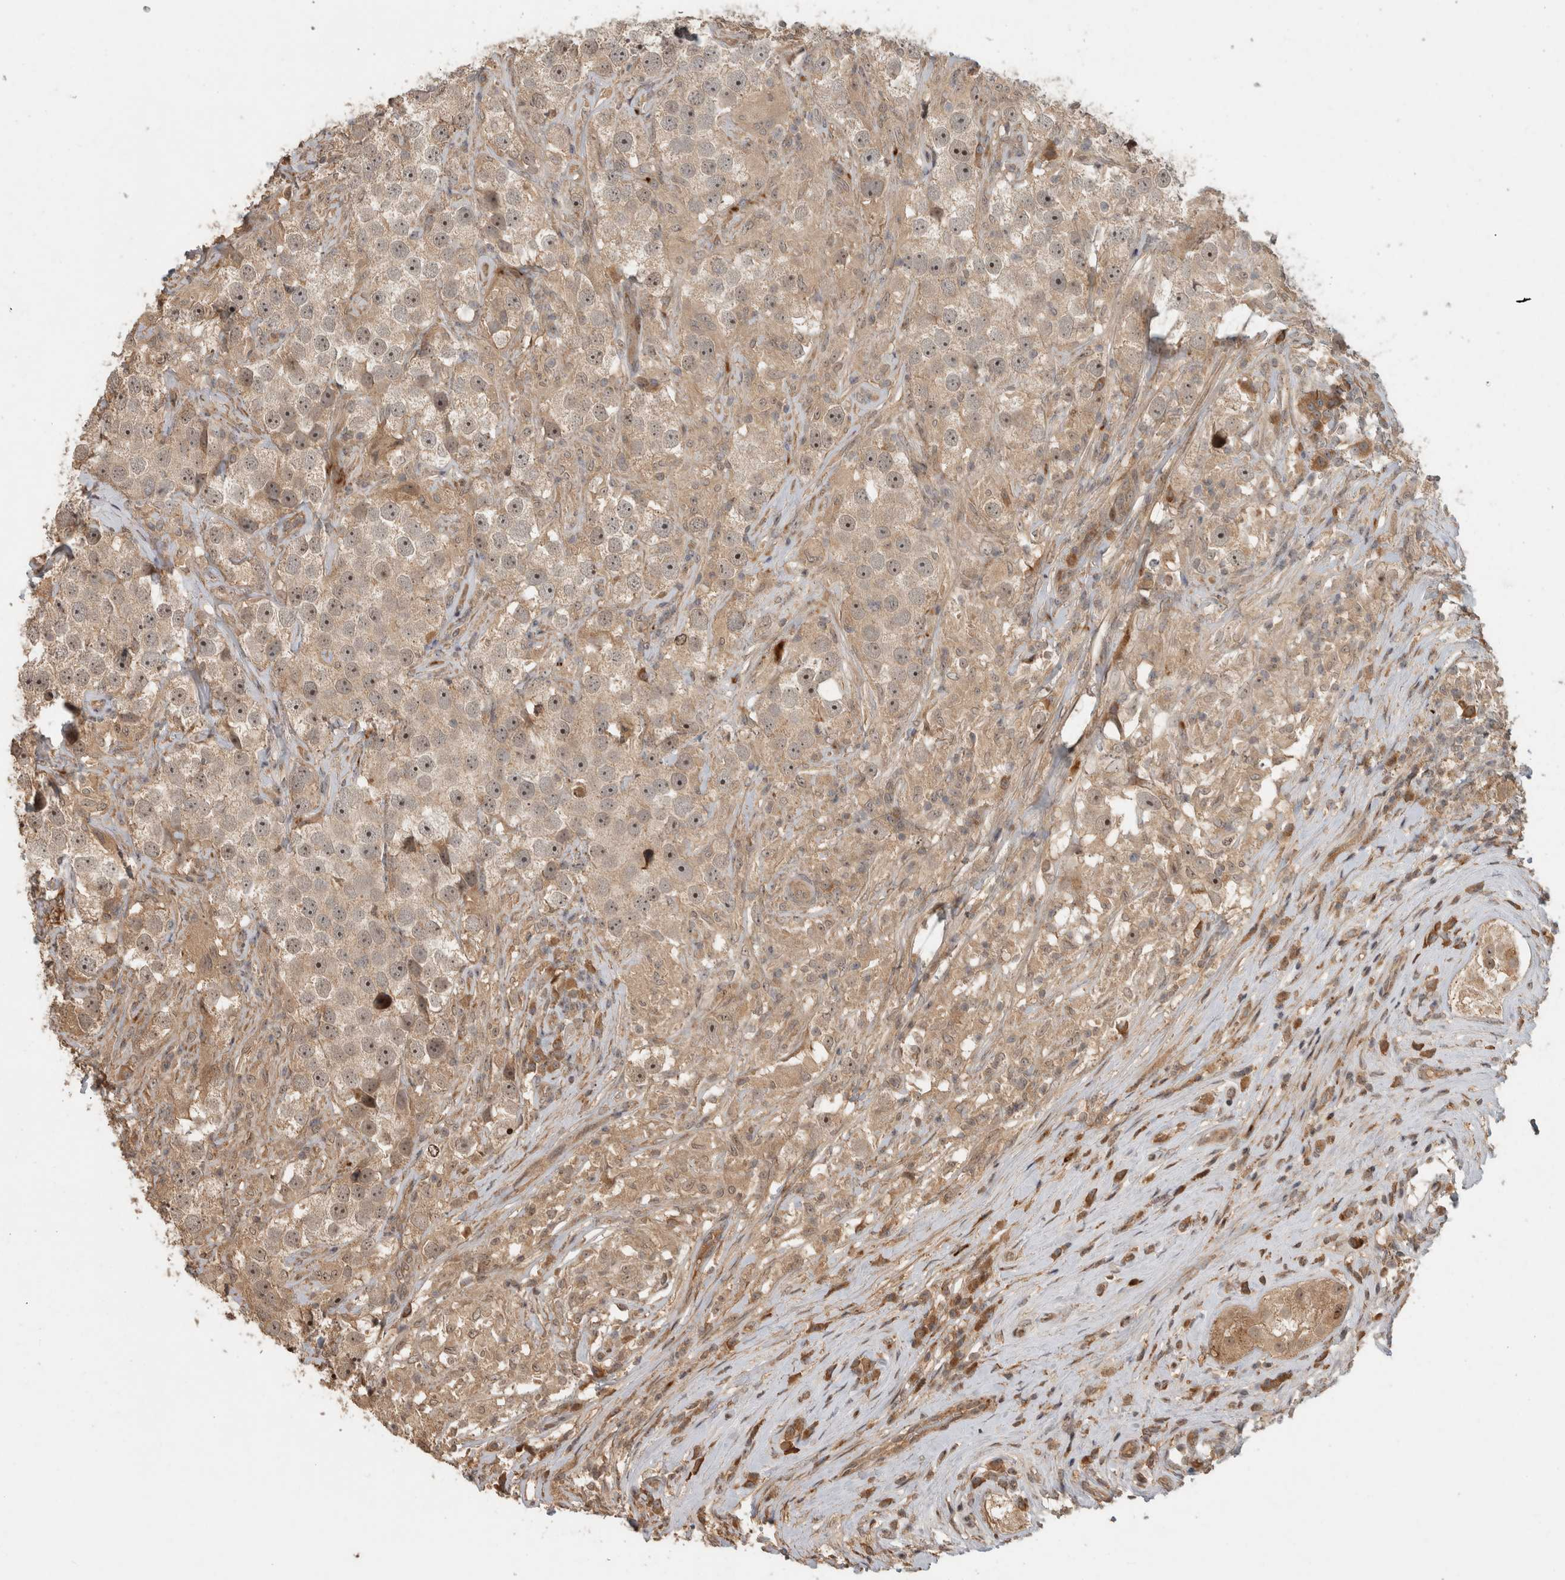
{"staining": {"intensity": "weak", "quantity": ">75%", "location": "cytoplasmic/membranous,nuclear"}, "tissue": "testis cancer", "cell_type": "Tumor cells", "image_type": "cancer", "snomed": [{"axis": "morphology", "description": "Seminoma, NOS"}, {"axis": "topography", "description": "Testis"}], "caption": "Seminoma (testis) tissue shows weak cytoplasmic/membranous and nuclear staining in approximately >75% of tumor cells, visualized by immunohistochemistry.", "gene": "PITPNC1", "patient": {"sex": "male", "age": 49}}